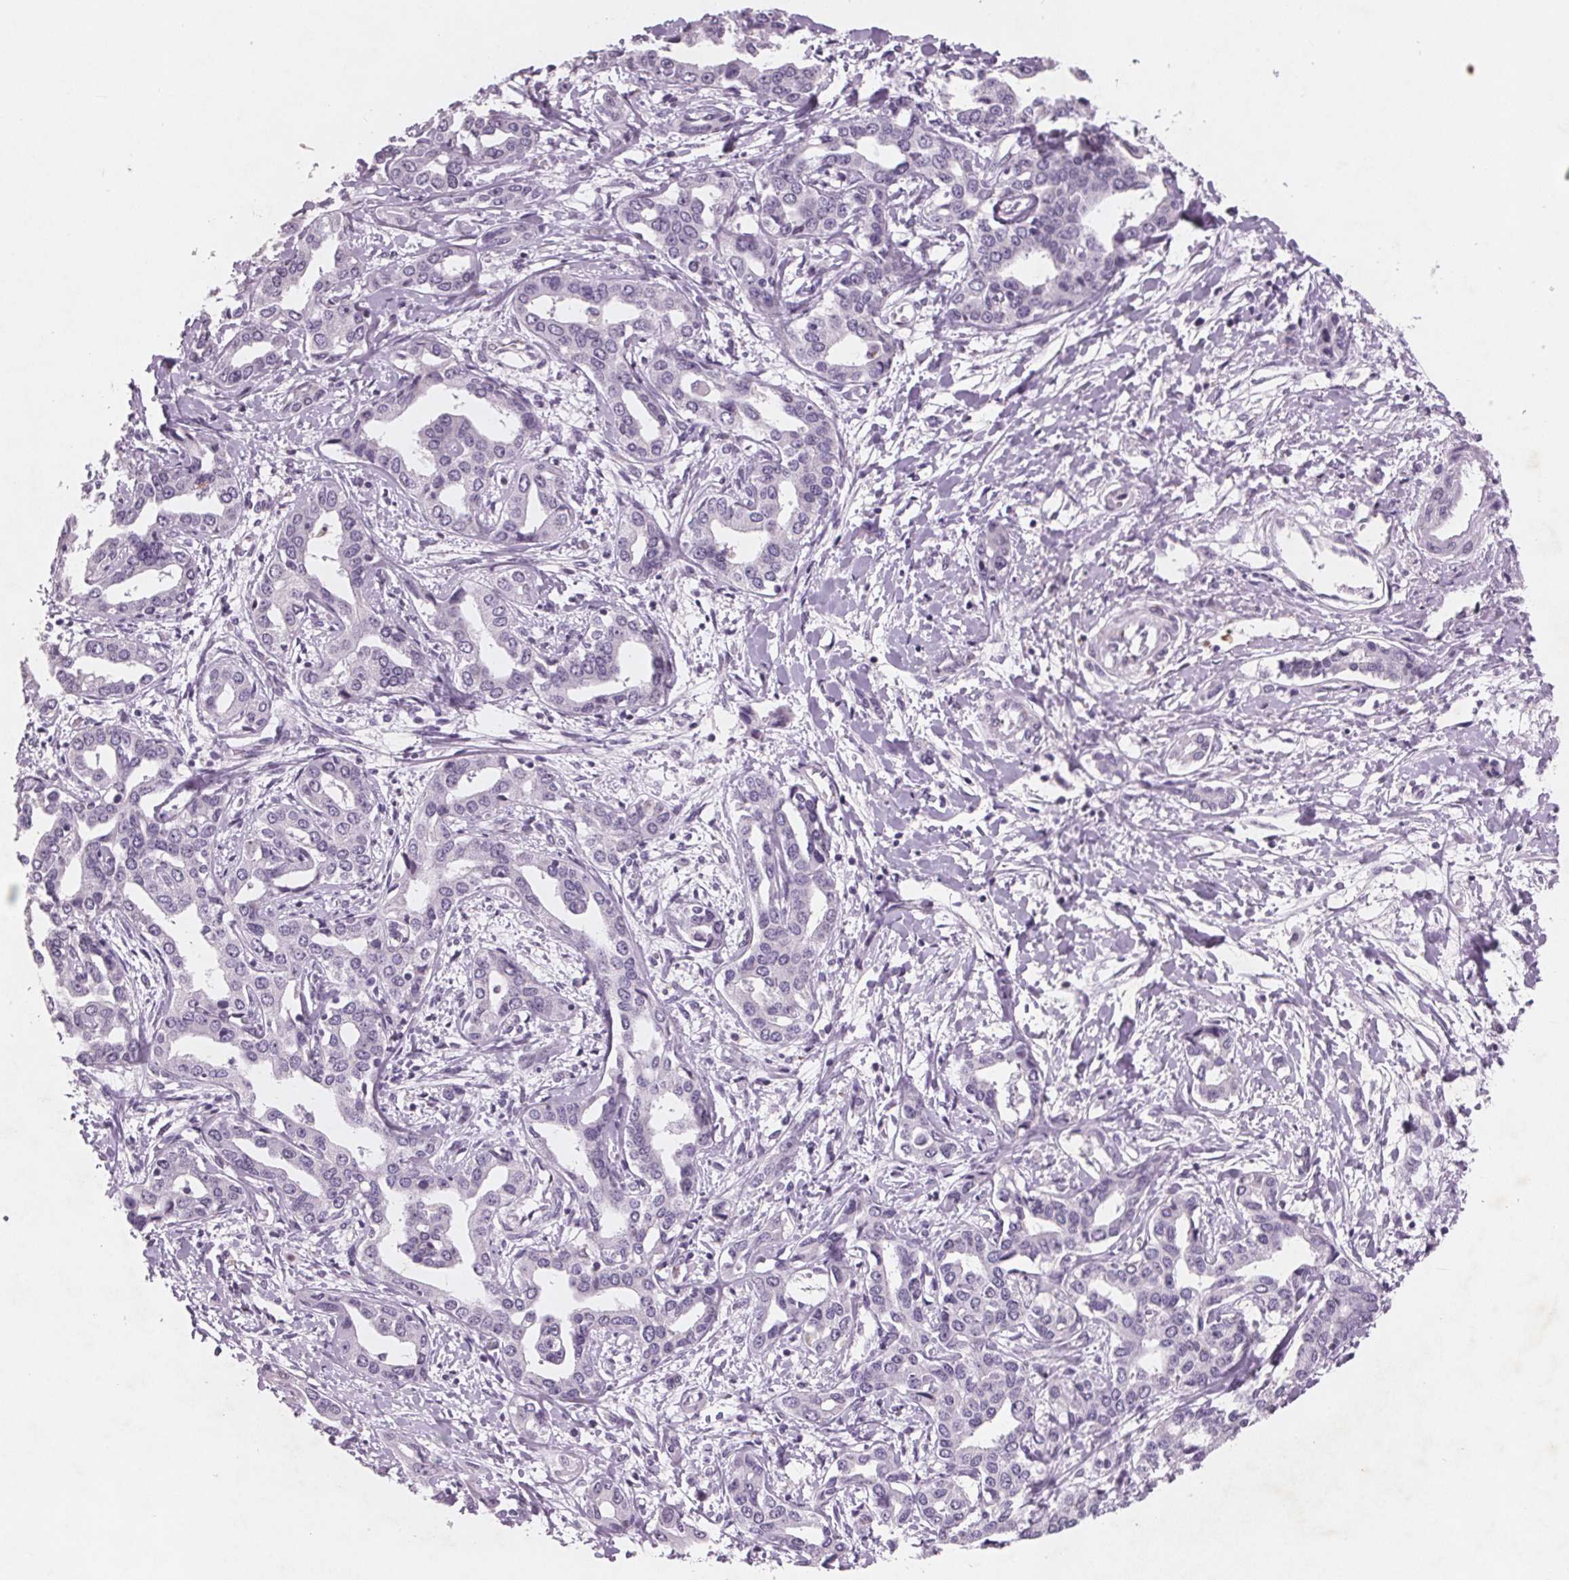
{"staining": {"intensity": "negative", "quantity": "none", "location": "none"}, "tissue": "liver cancer", "cell_type": "Tumor cells", "image_type": "cancer", "snomed": [{"axis": "morphology", "description": "Cholangiocarcinoma"}, {"axis": "topography", "description": "Liver"}], "caption": "Liver cholangiocarcinoma stained for a protein using immunohistochemistry (IHC) exhibits no positivity tumor cells.", "gene": "PTPN14", "patient": {"sex": "male", "age": 59}}